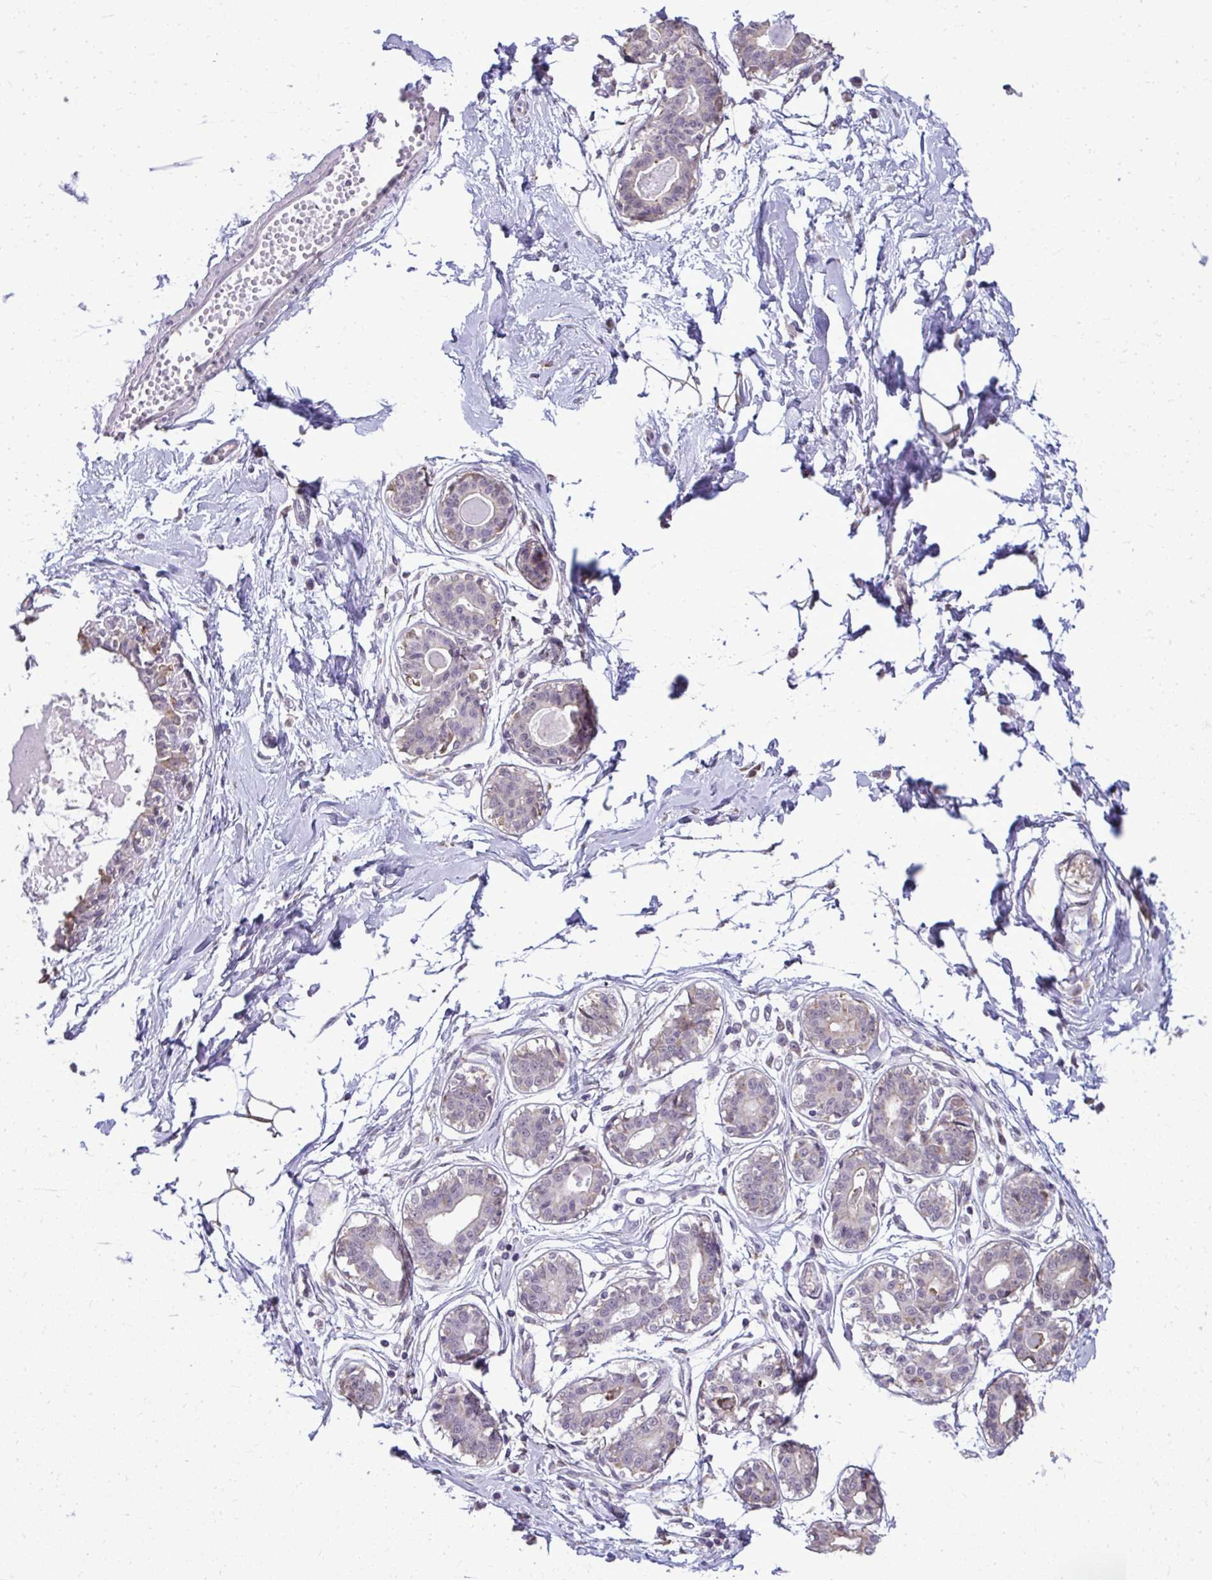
{"staining": {"intensity": "negative", "quantity": "none", "location": "none"}, "tissue": "breast", "cell_type": "Adipocytes", "image_type": "normal", "snomed": [{"axis": "morphology", "description": "Normal tissue, NOS"}, {"axis": "topography", "description": "Breast"}], "caption": "A high-resolution image shows immunohistochemistry staining of normal breast, which demonstrates no significant positivity in adipocytes.", "gene": "NPPA", "patient": {"sex": "female", "age": 45}}